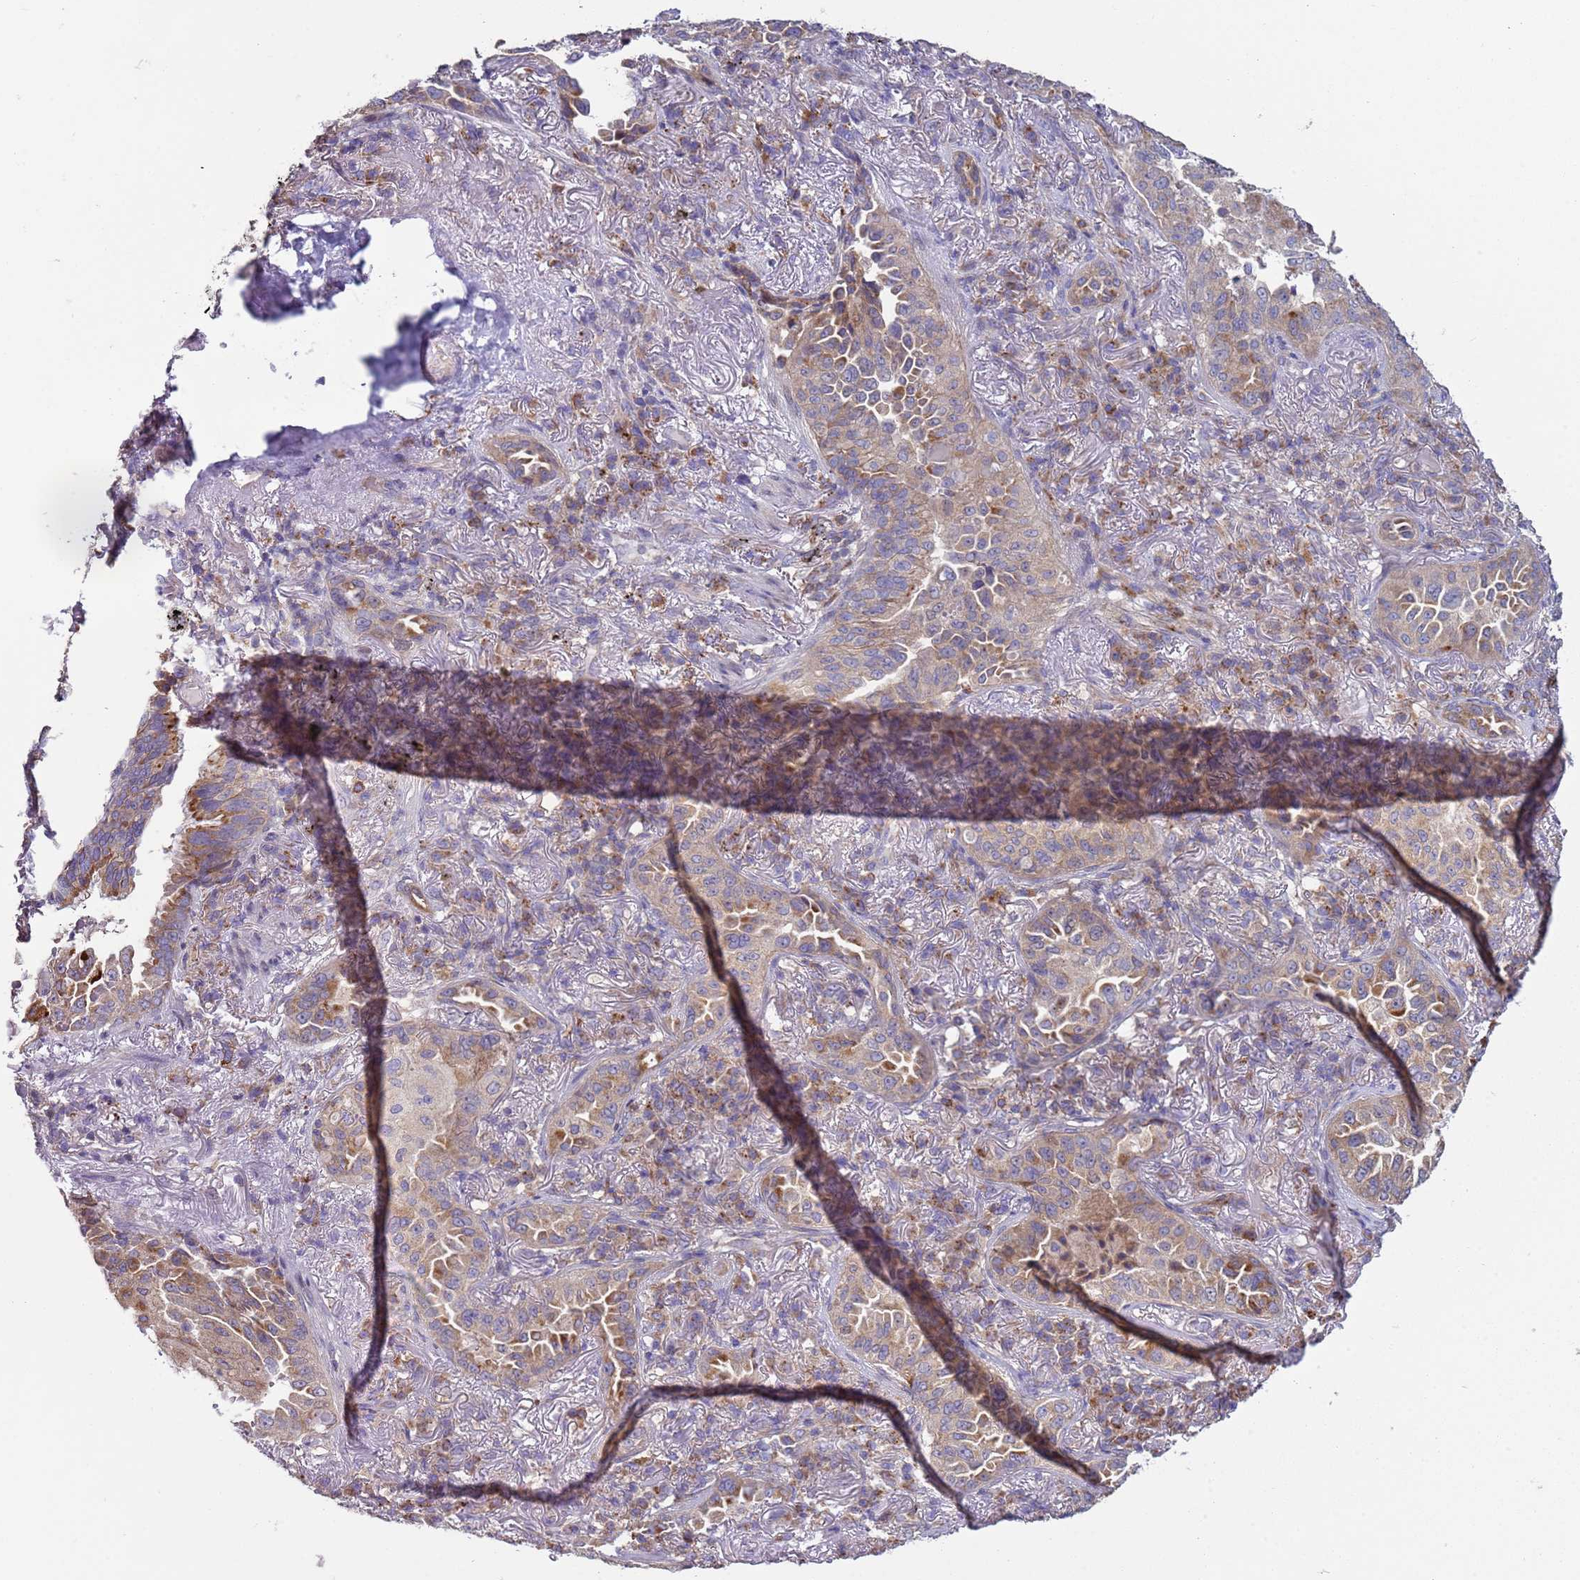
{"staining": {"intensity": "weak", "quantity": "<25%", "location": "cytoplasmic/membranous"}, "tissue": "lung cancer", "cell_type": "Tumor cells", "image_type": "cancer", "snomed": [{"axis": "morphology", "description": "Adenocarcinoma, NOS"}, {"axis": "topography", "description": "Lung"}], "caption": "Human adenocarcinoma (lung) stained for a protein using immunohistochemistry demonstrates no expression in tumor cells.", "gene": "DIP2B", "patient": {"sex": "female", "age": 69}}